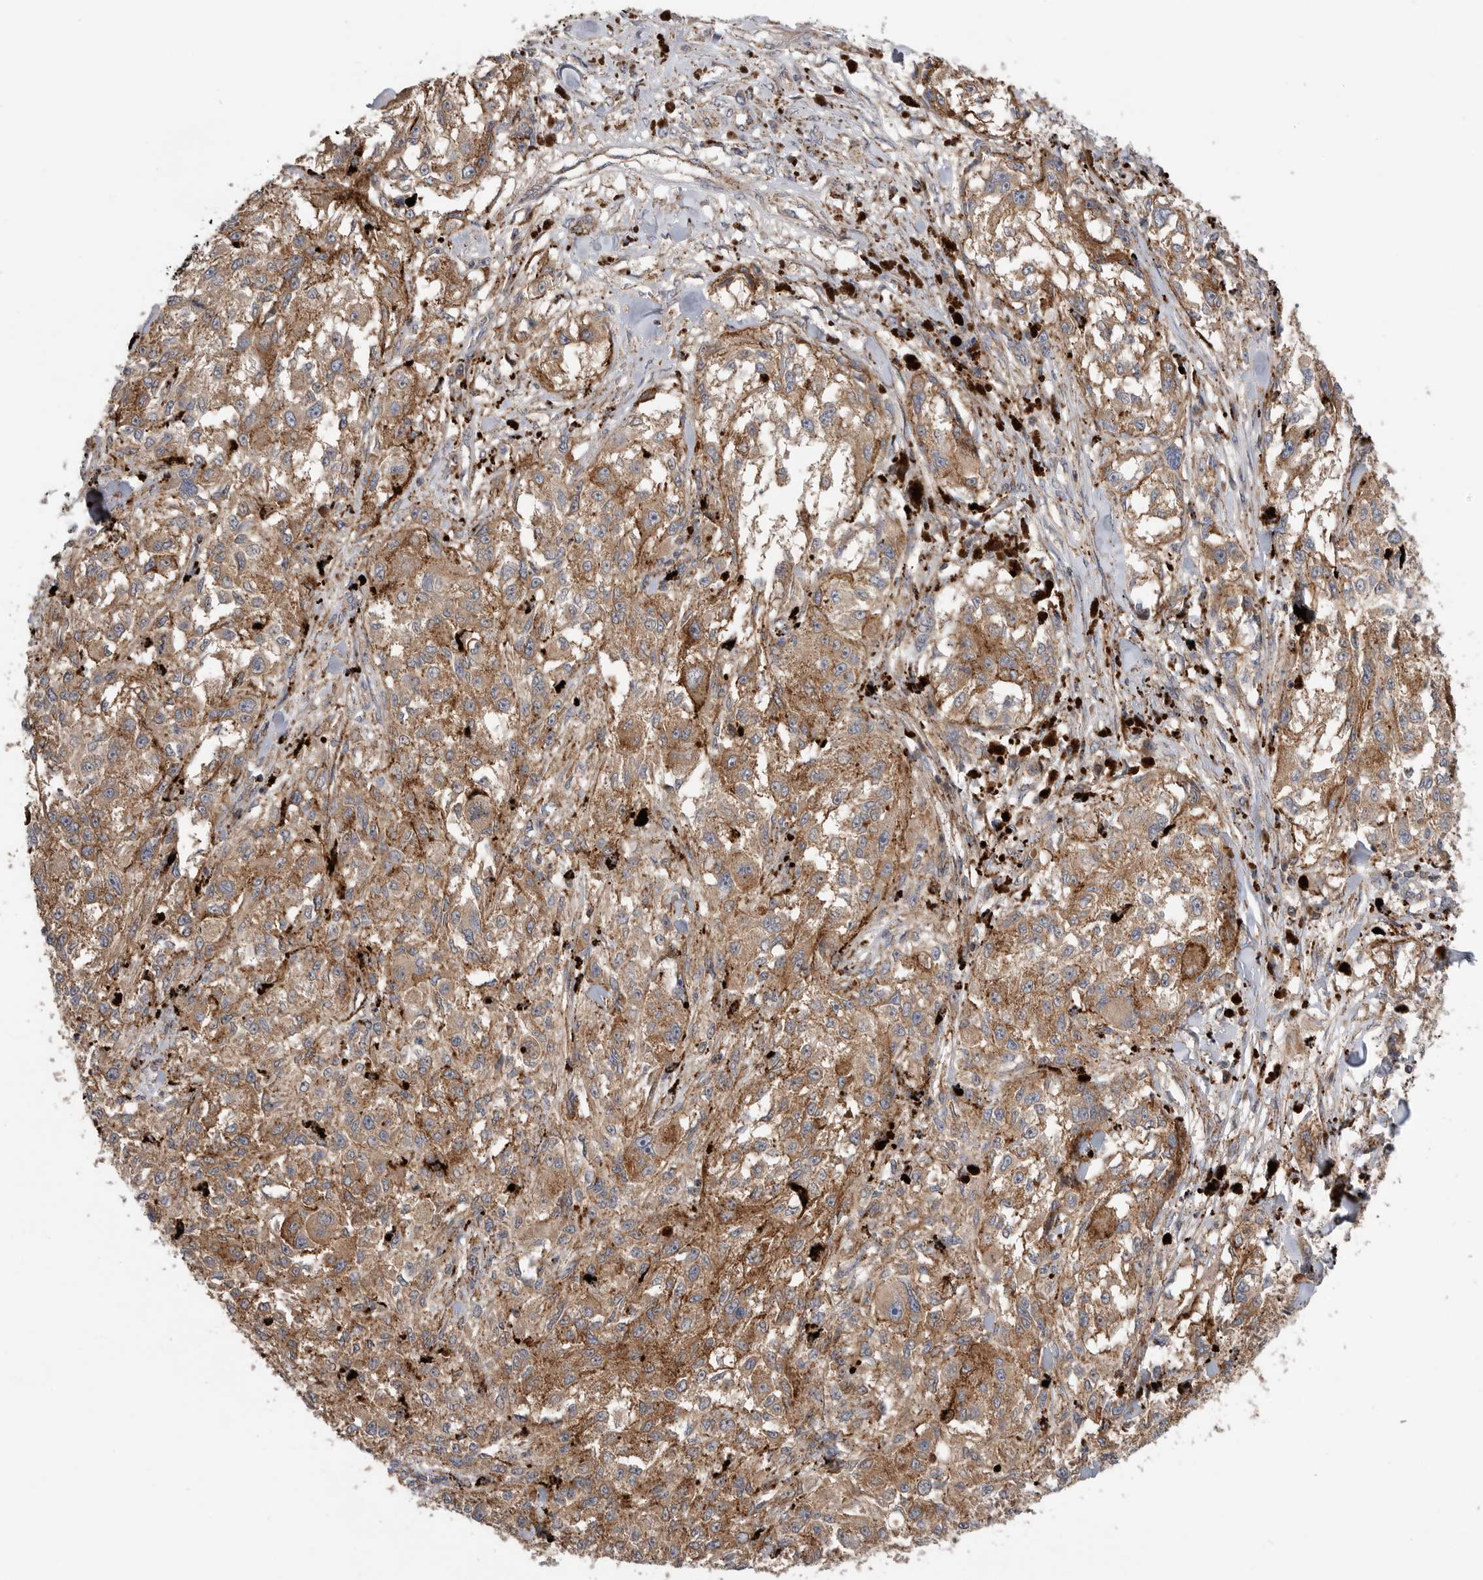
{"staining": {"intensity": "moderate", "quantity": ">75%", "location": "cytoplasmic/membranous"}, "tissue": "melanoma", "cell_type": "Tumor cells", "image_type": "cancer", "snomed": [{"axis": "morphology", "description": "Necrosis, NOS"}, {"axis": "morphology", "description": "Malignant melanoma, NOS"}, {"axis": "topography", "description": "Skin"}], "caption": "Melanoma was stained to show a protein in brown. There is medium levels of moderate cytoplasmic/membranous expression in approximately >75% of tumor cells. The protein of interest is shown in brown color, while the nuclei are stained blue.", "gene": "GALNS", "patient": {"sex": "female", "age": 87}}